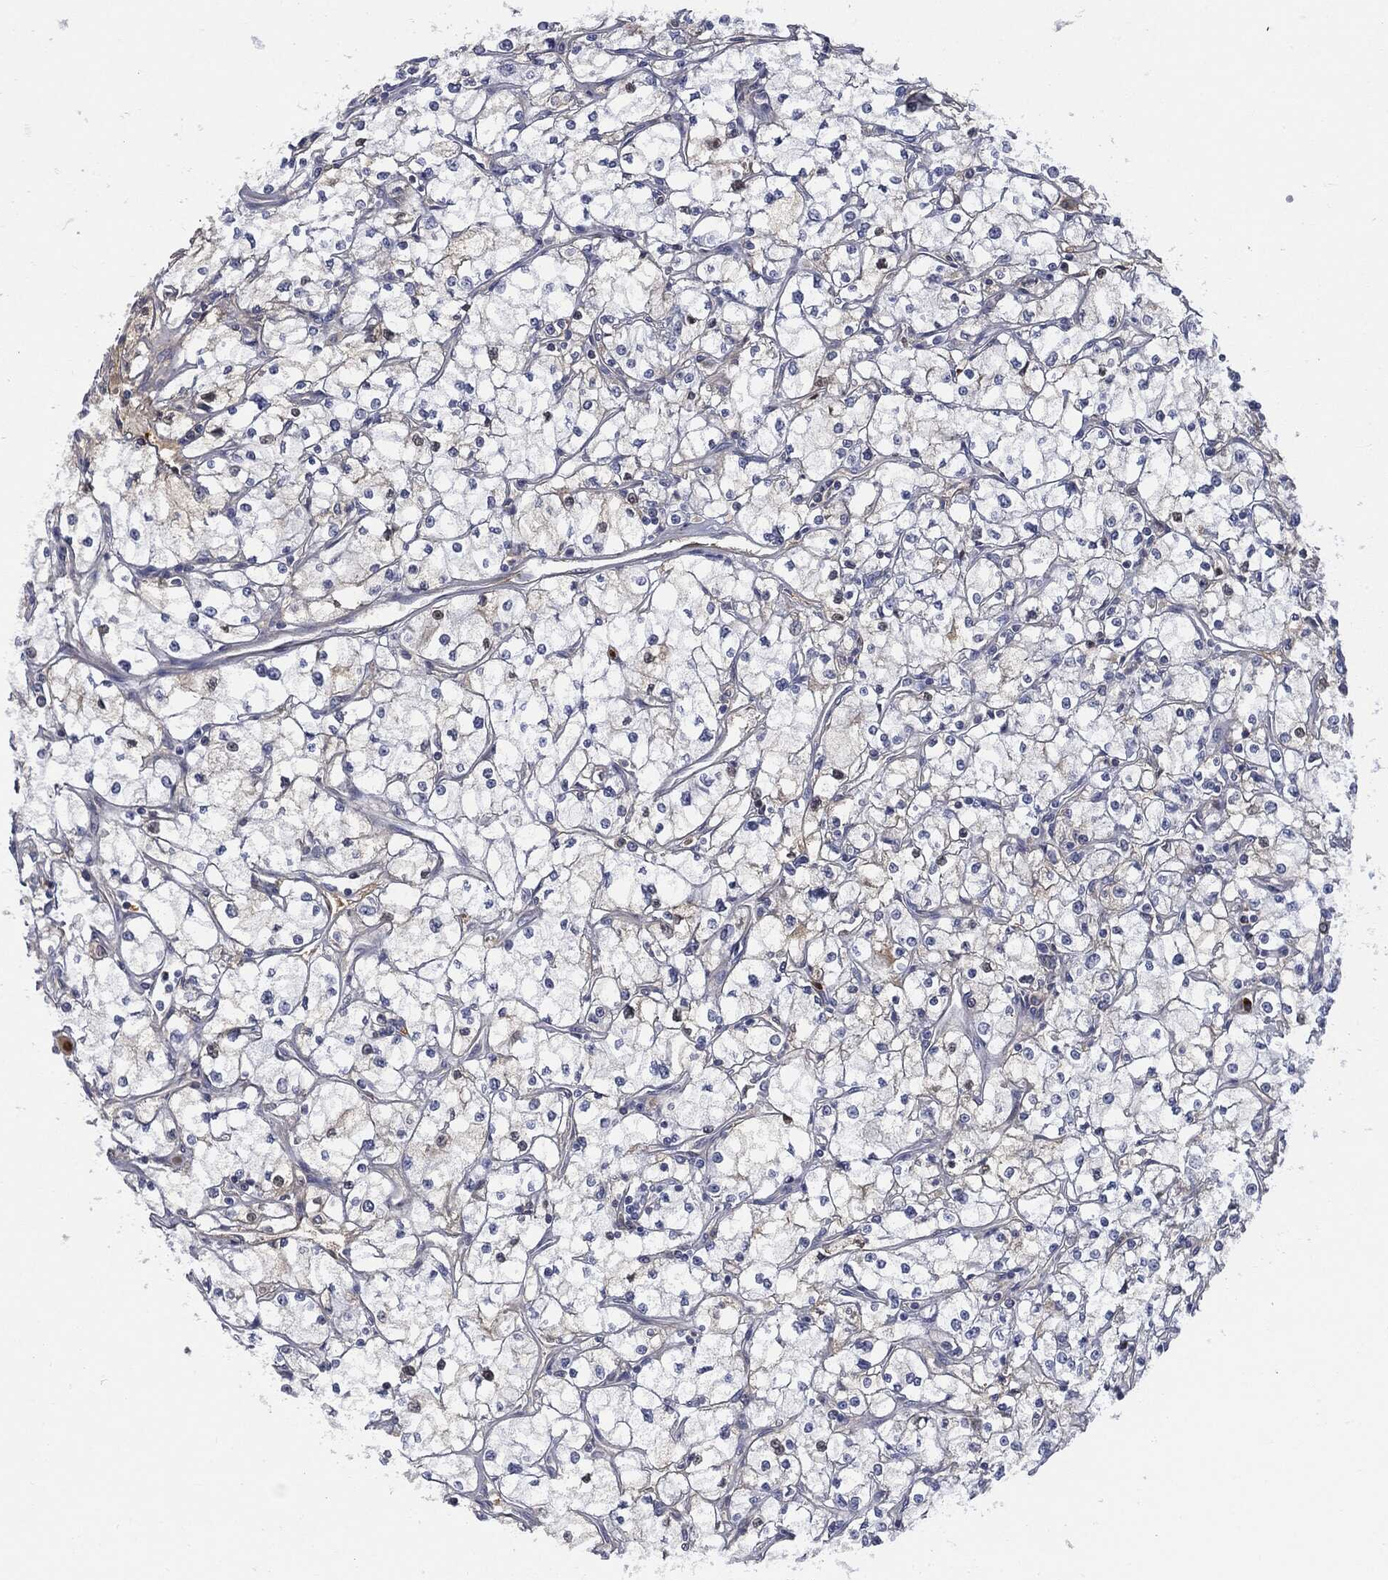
{"staining": {"intensity": "negative", "quantity": "none", "location": "none"}, "tissue": "renal cancer", "cell_type": "Tumor cells", "image_type": "cancer", "snomed": [{"axis": "morphology", "description": "Adenocarcinoma, NOS"}, {"axis": "topography", "description": "Kidney"}], "caption": "DAB immunohistochemical staining of human renal cancer (adenocarcinoma) shows no significant staining in tumor cells.", "gene": "BTK", "patient": {"sex": "male", "age": 67}}